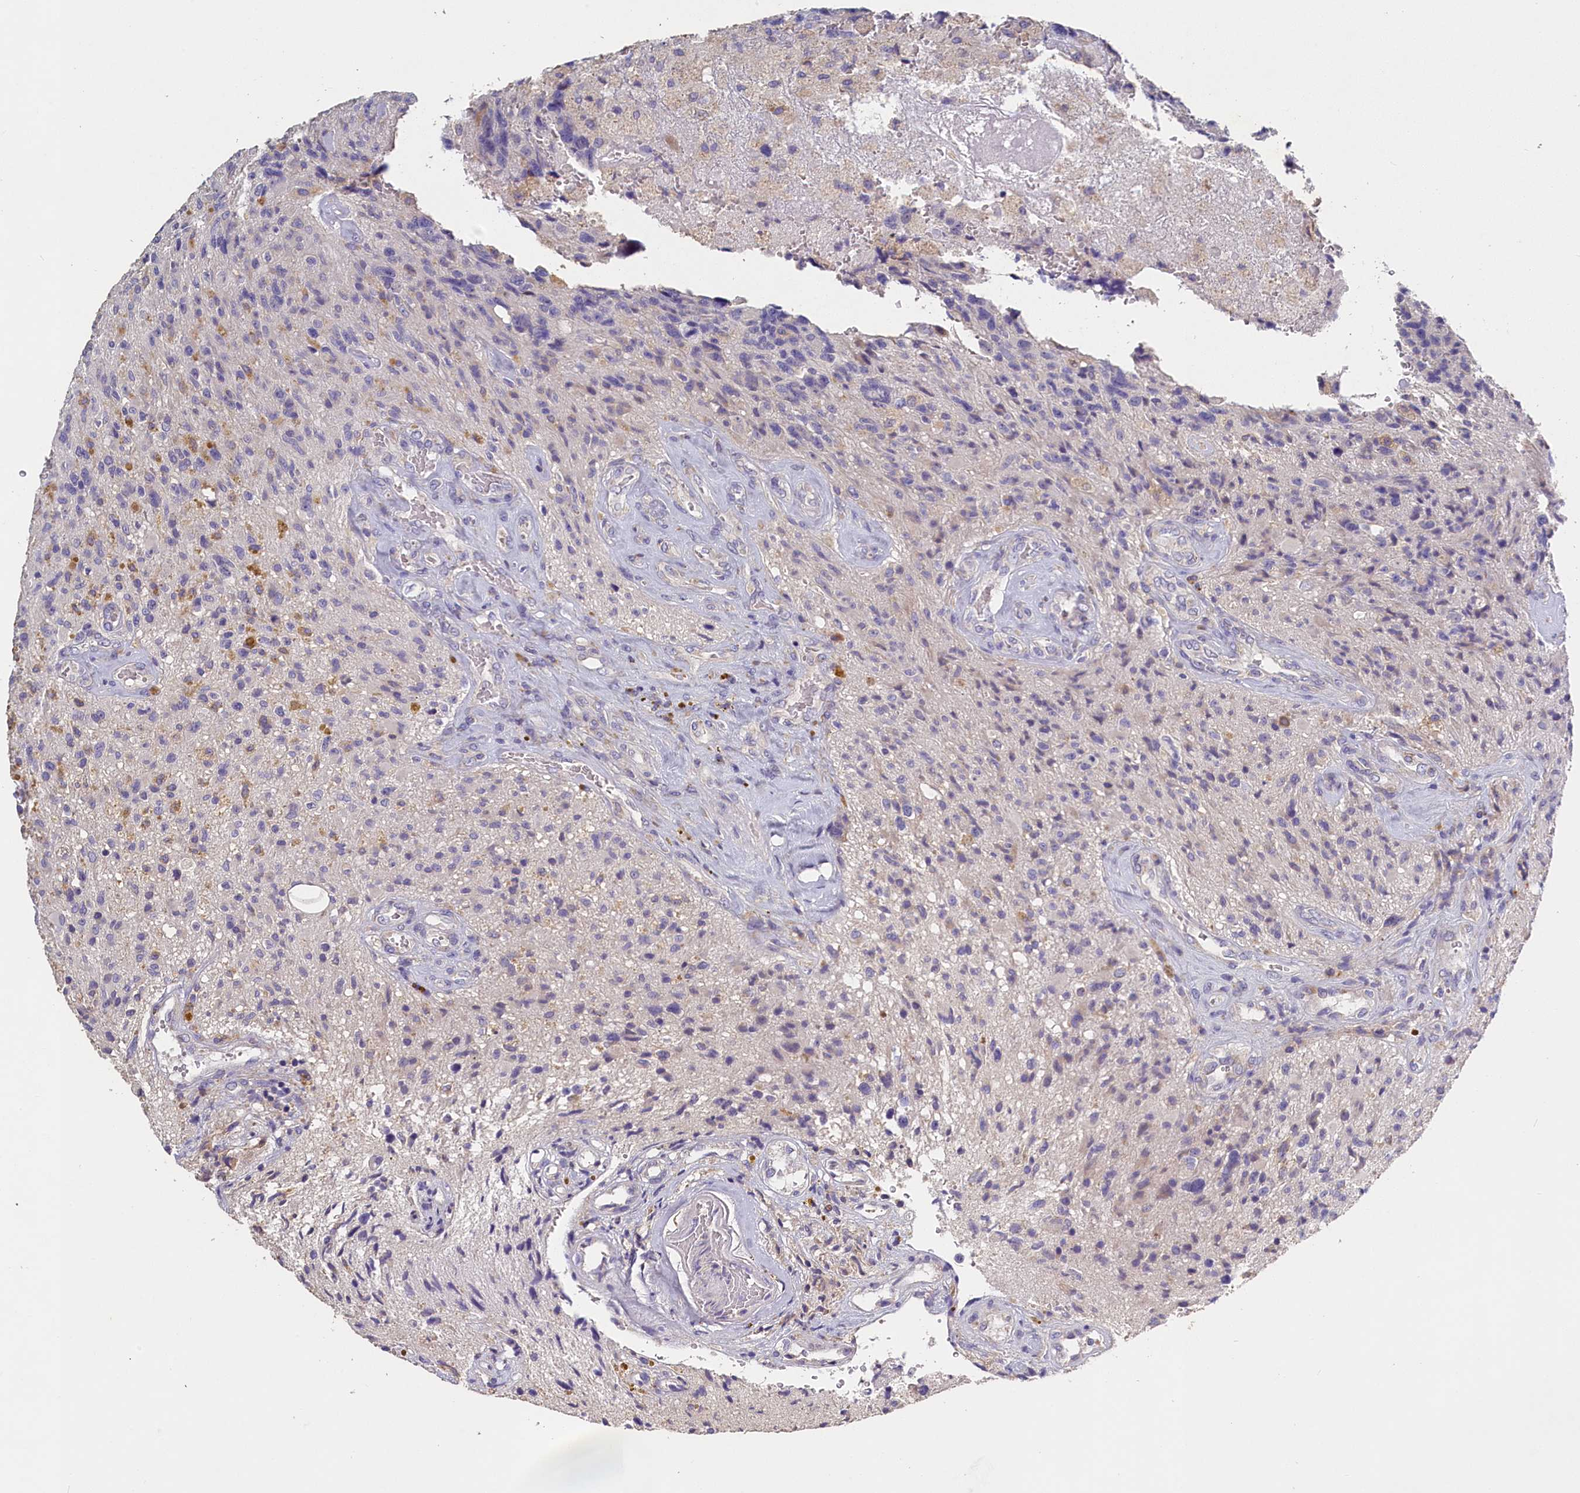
{"staining": {"intensity": "weak", "quantity": "<25%", "location": "cytoplasmic/membranous"}, "tissue": "glioma", "cell_type": "Tumor cells", "image_type": "cancer", "snomed": [{"axis": "morphology", "description": "Glioma, malignant, High grade"}, {"axis": "topography", "description": "Brain"}], "caption": "High-grade glioma (malignant) was stained to show a protein in brown. There is no significant positivity in tumor cells.", "gene": "ST7L", "patient": {"sex": "male", "age": 69}}